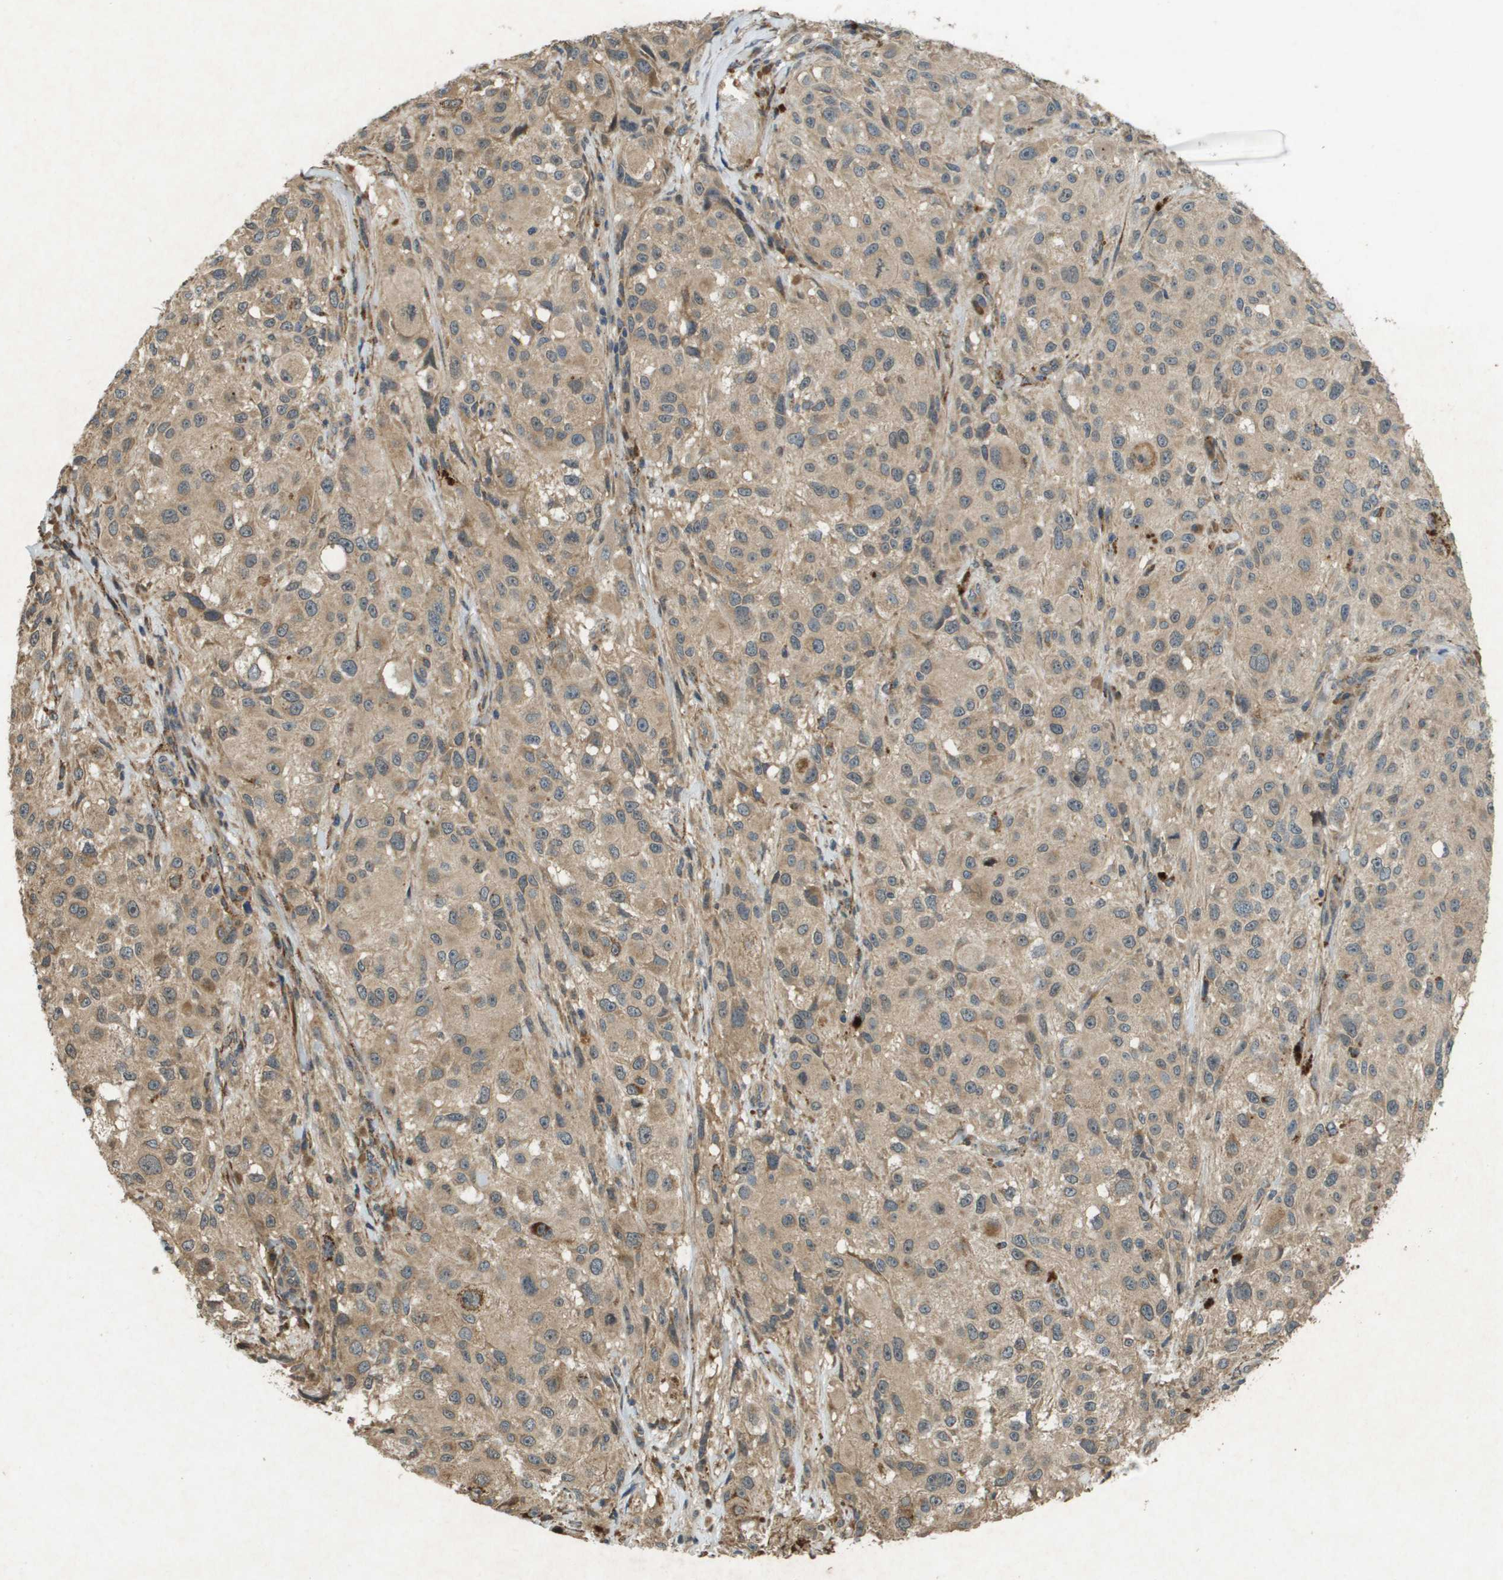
{"staining": {"intensity": "weak", "quantity": ">75%", "location": "cytoplasmic/membranous"}, "tissue": "melanoma", "cell_type": "Tumor cells", "image_type": "cancer", "snomed": [{"axis": "morphology", "description": "Necrosis, NOS"}, {"axis": "morphology", "description": "Malignant melanoma, NOS"}, {"axis": "topography", "description": "Skin"}], "caption": "Immunohistochemistry (IHC) histopathology image of malignant melanoma stained for a protein (brown), which reveals low levels of weak cytoplasmic/membranous expression in approximately >75% of tumor cells.", "gene": "CDKN2C", "patient": {"sex": "female", "age": 87}}